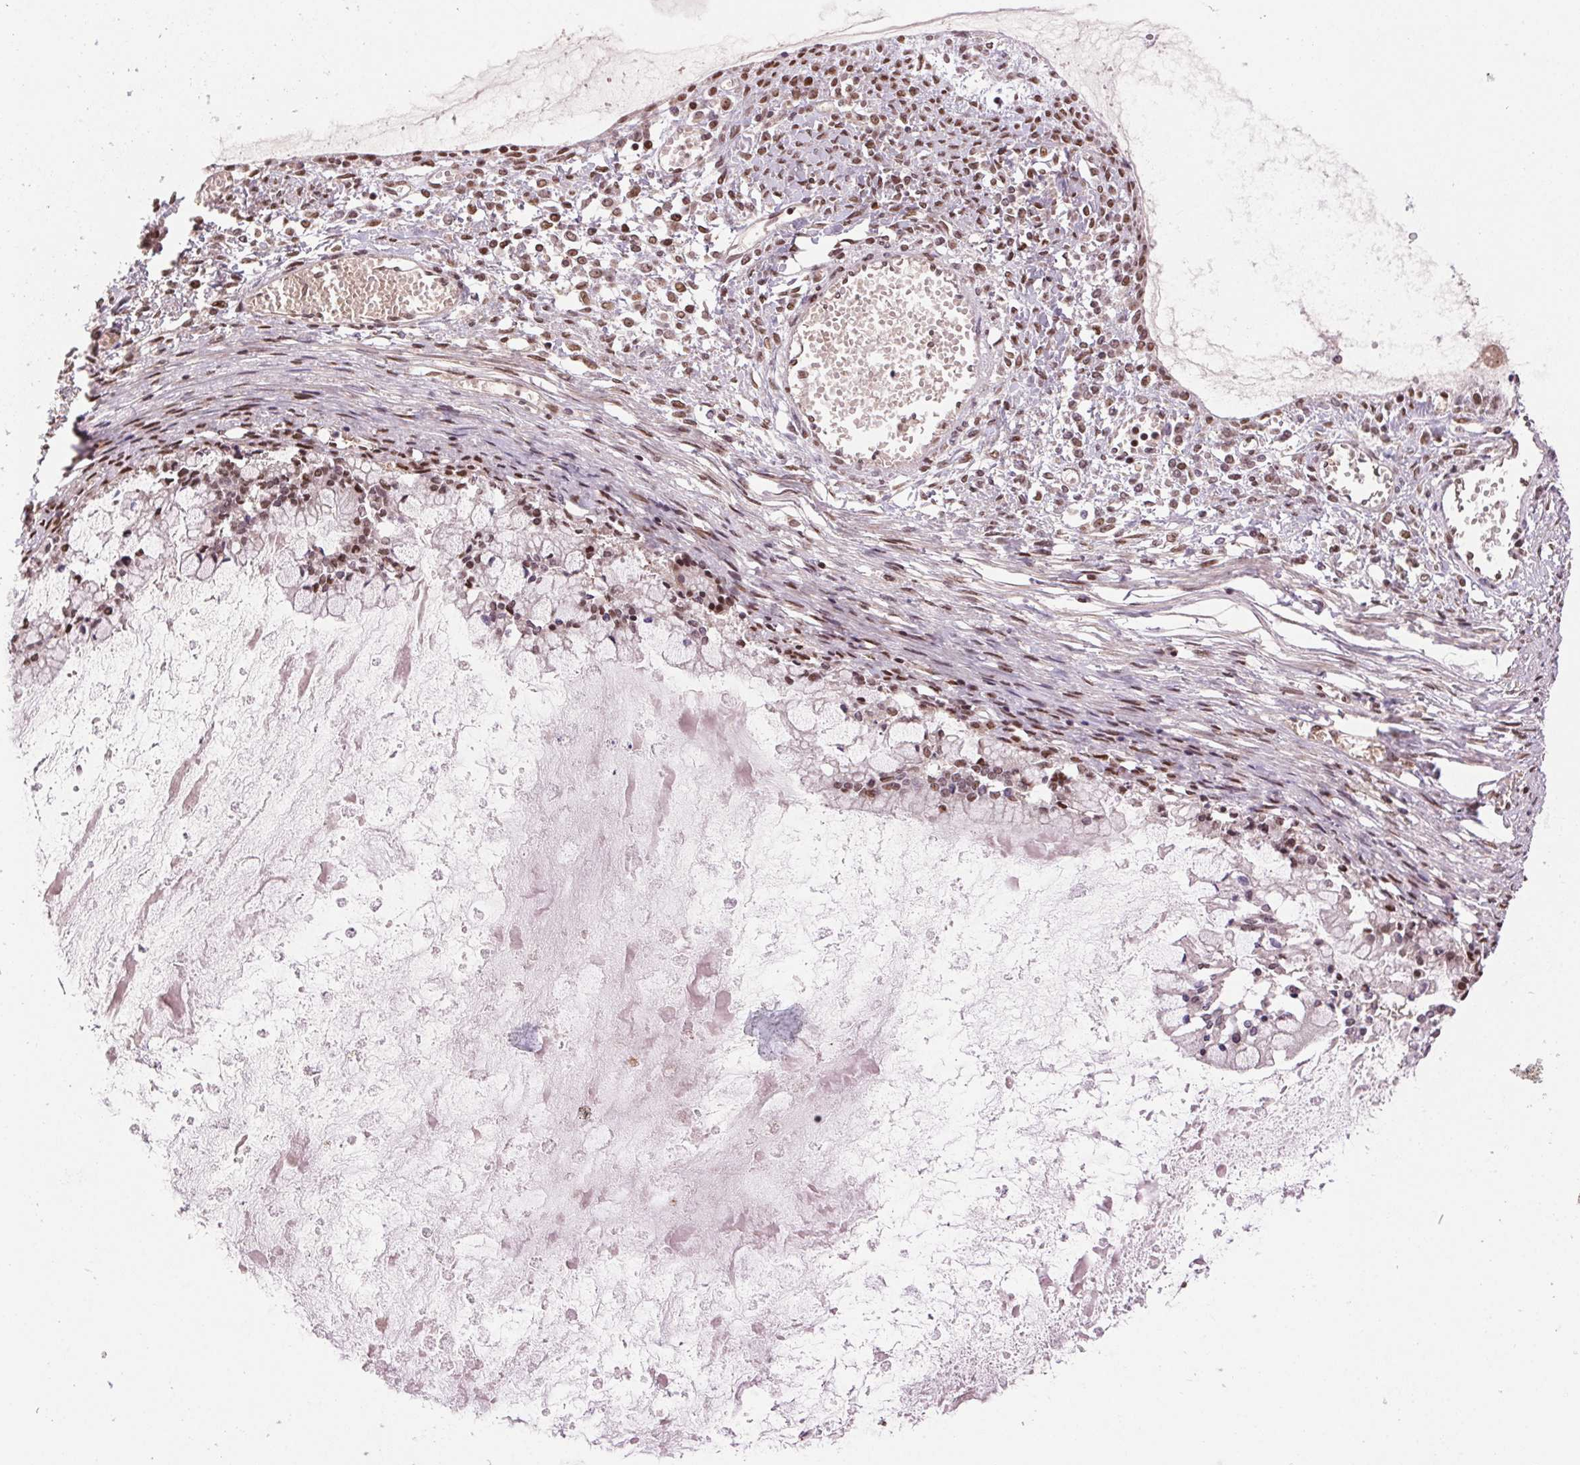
{"staining": {"intensity": "weak", "quantity": ">75%", "location": "nuclear"}, "tissue": "ovarian cancer", "cell_type": "Tumor cells", "image_type": "cancer", "snomed": [{"axis": "morphology", "description": "Cystadenocarcinoma, mucinous, NOS"}, {"axis": "topography", "description": "Ovary"}], "caption": "Brown immunohistochemical staining in ovarian cancer (mucinous cystadenocarcinoma) reveals weak nuclear staining in approximately >75% of tumor cells.", "gene": "RAD23A", "patient": {"sex": "female", "age": 67}}